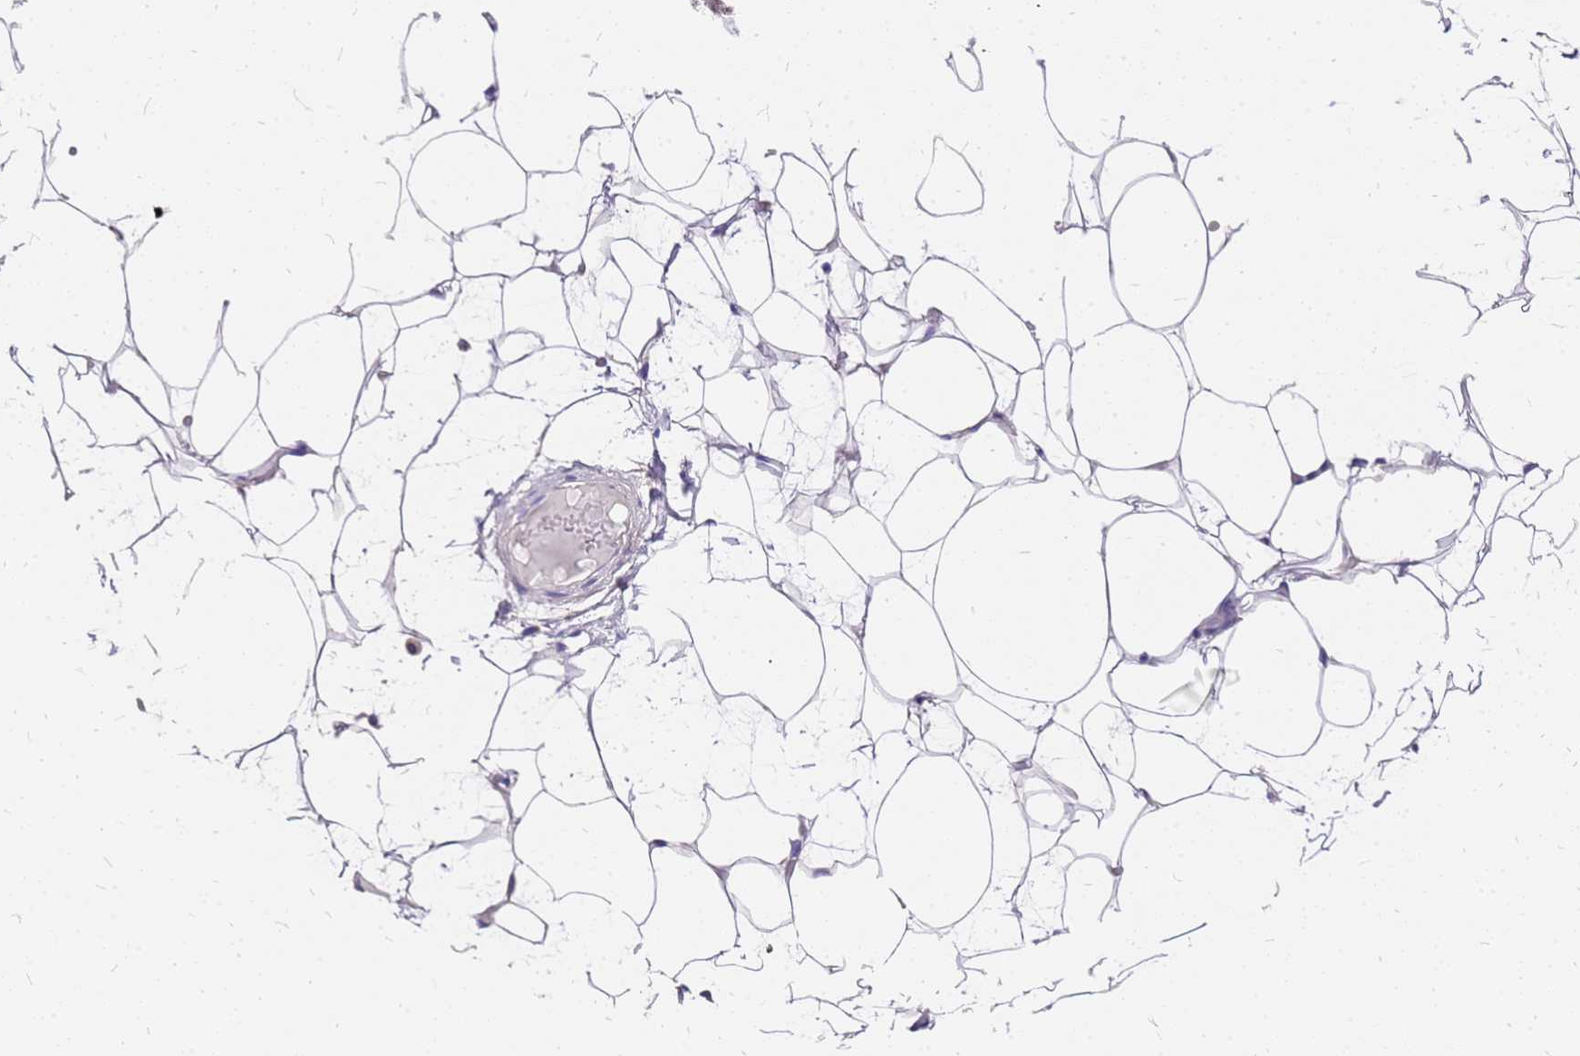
{"staining": {"intensity": "moderate", "quantity": "<25%", "location": "cytoplasmic/membranous"}, "tissue": "adipose tissue", "cell_type": "Adipocytes", "image_type": "normal", "snomed": [{"axis": "morphology", "description": "Normal tissue, NOS"}, {"axis": "topography", "description": "Breast"}], "caption": "Benign adipose tissue was stained to show a protein in brown. There is low levels of moderate cytoplasmic/membranous staining in approximately <25% of adipocytes. (Stains: DAB in brown, nuclei in blue, Microscopy: brightfield microscopy at high magnification).", "gene": "MRPS26", "patient": {"sex": "female", "age": 23}}